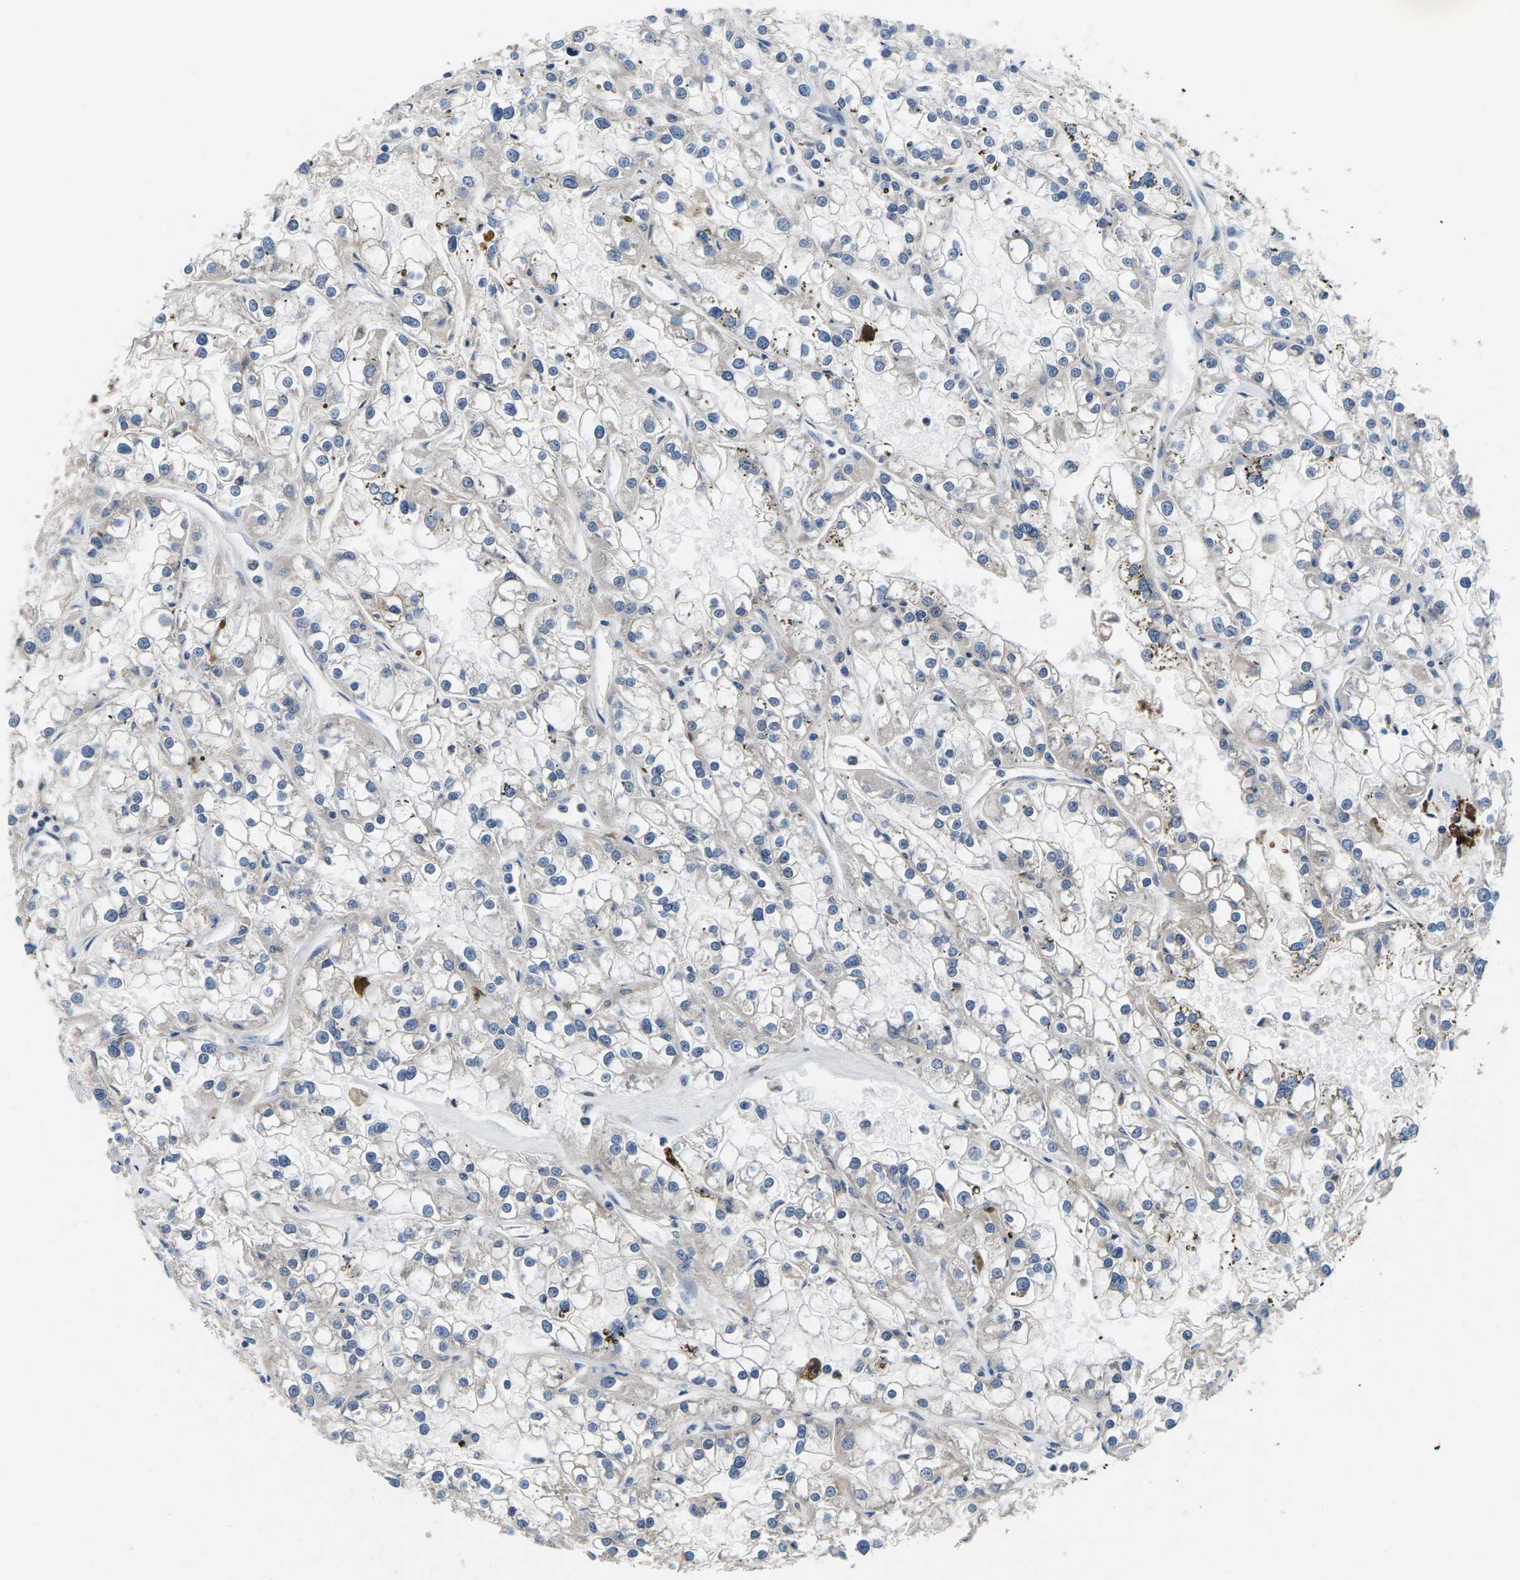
{"staining": {"intensity": "negative", "quantity": "none", "location": "none"}, "tissue": "renal cancer", "cell_type": "Tumor cells", "image_type": "cancer", "snomed": [{"axis": "morphology", "description": "Adenocarcinoma, NOS"}, {"axis": "topography", "description": "Kidney"}], "caption": "A high-resolution micrograph shows immunohistochemistry (IHC) staining of renal cancer (adenocarcinoma), which displays no significant expression in tumor cells.", "gene": "ERGIC3", "patient": {"sex": "female", "age": 52}}